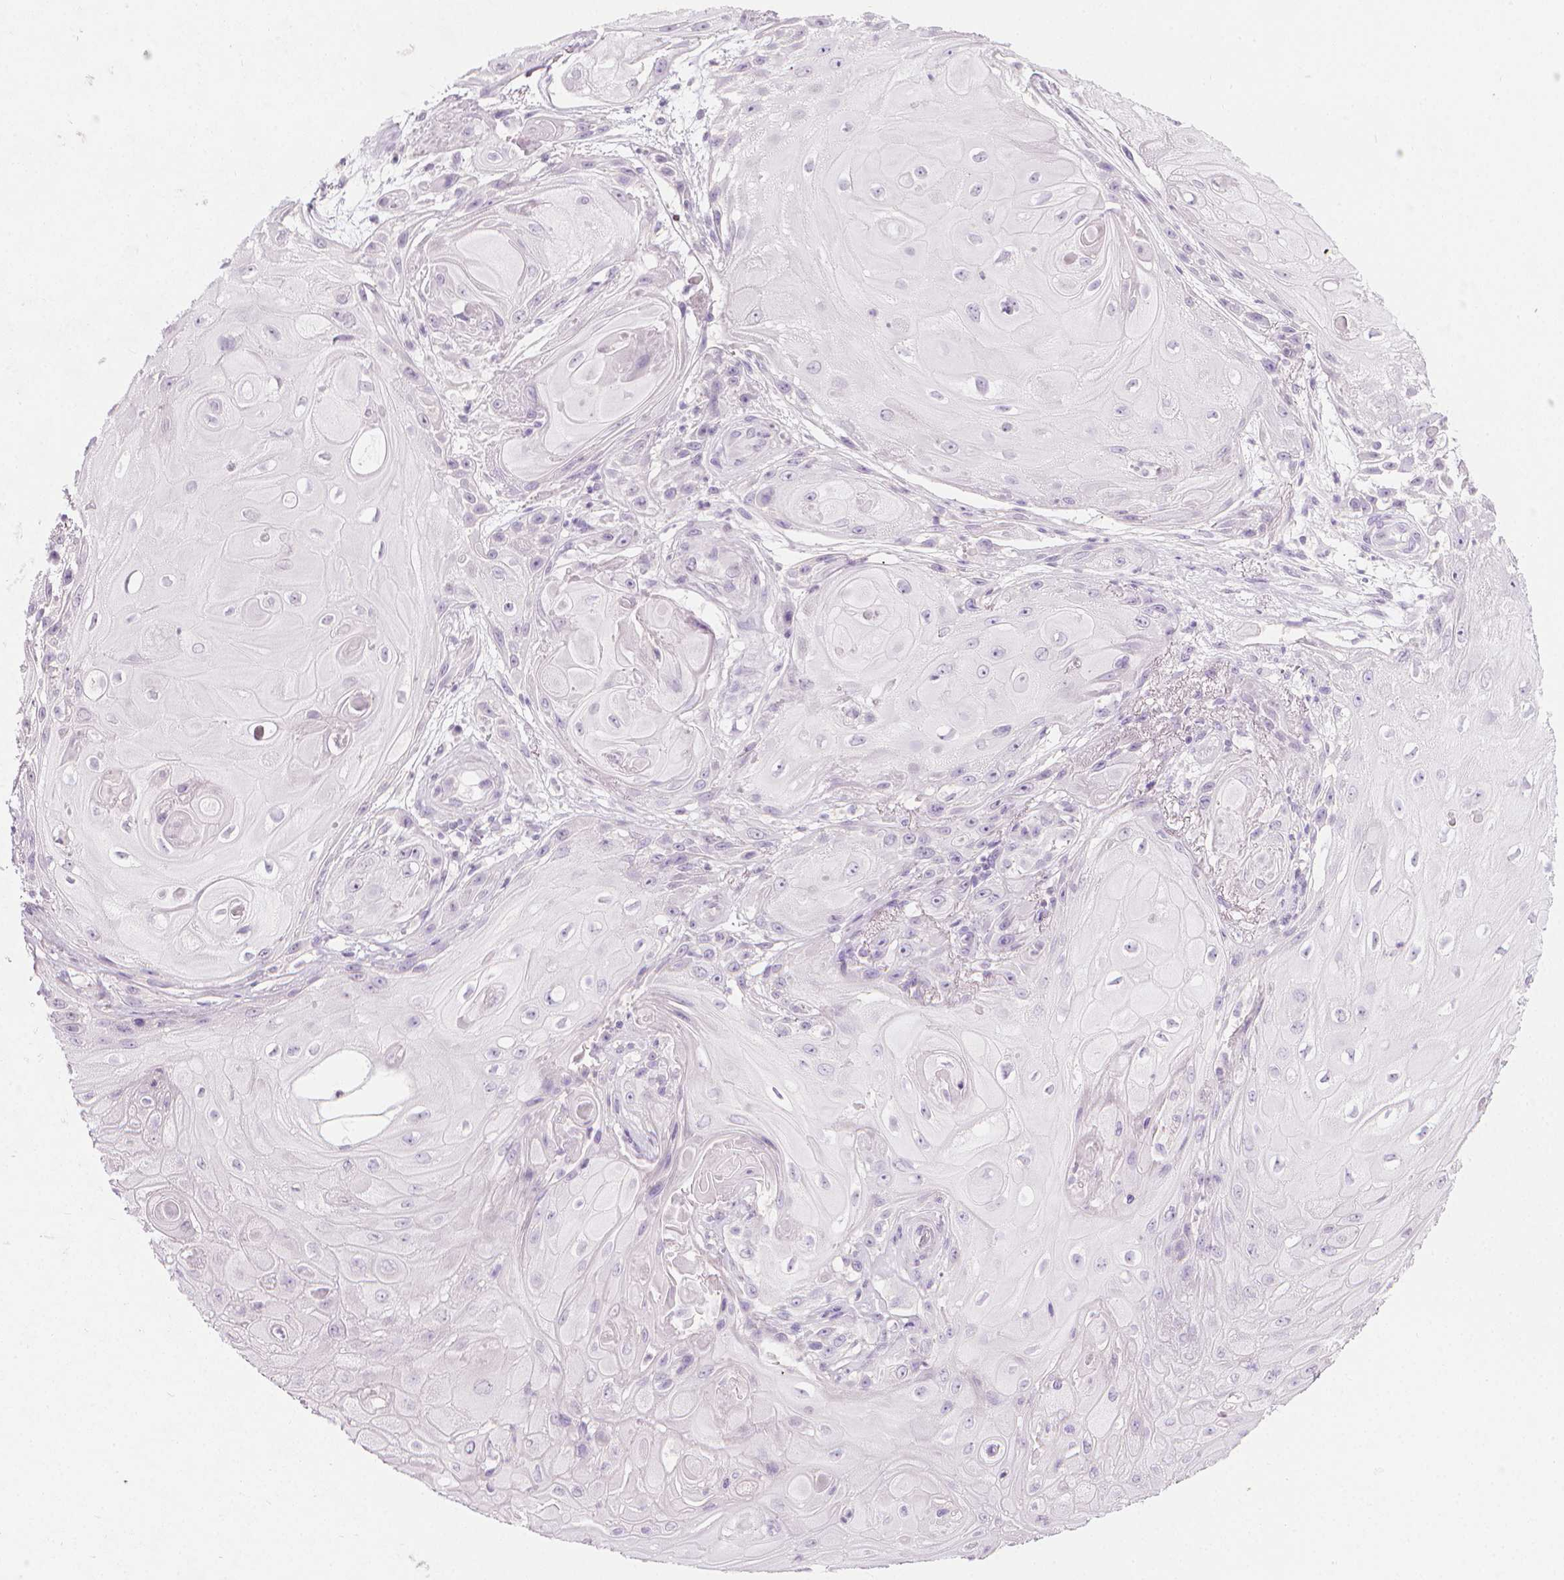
{"staining": {"intensity": "negative", "quantity": "none", "location": "none"}, "tissue": "skin cancer", "cell_type": "Tumor cells", "image_type": "cancer", "snomed": [{"axis": "morphology", "description": "Squamous cell carcinoma, NOS"}, {"axis": "topography", "description": "Skin"}], "caption": "This photomicrograph is of squamous cell carcinoma (skin) stained with immunohistochemistry (IHC) to label a protein in brown with the nuclei are counter-stained blue. There is no positivity in tumor cells.", "gene": "DCAF8L1", "patient": {"sex": "male", "age": 62}}